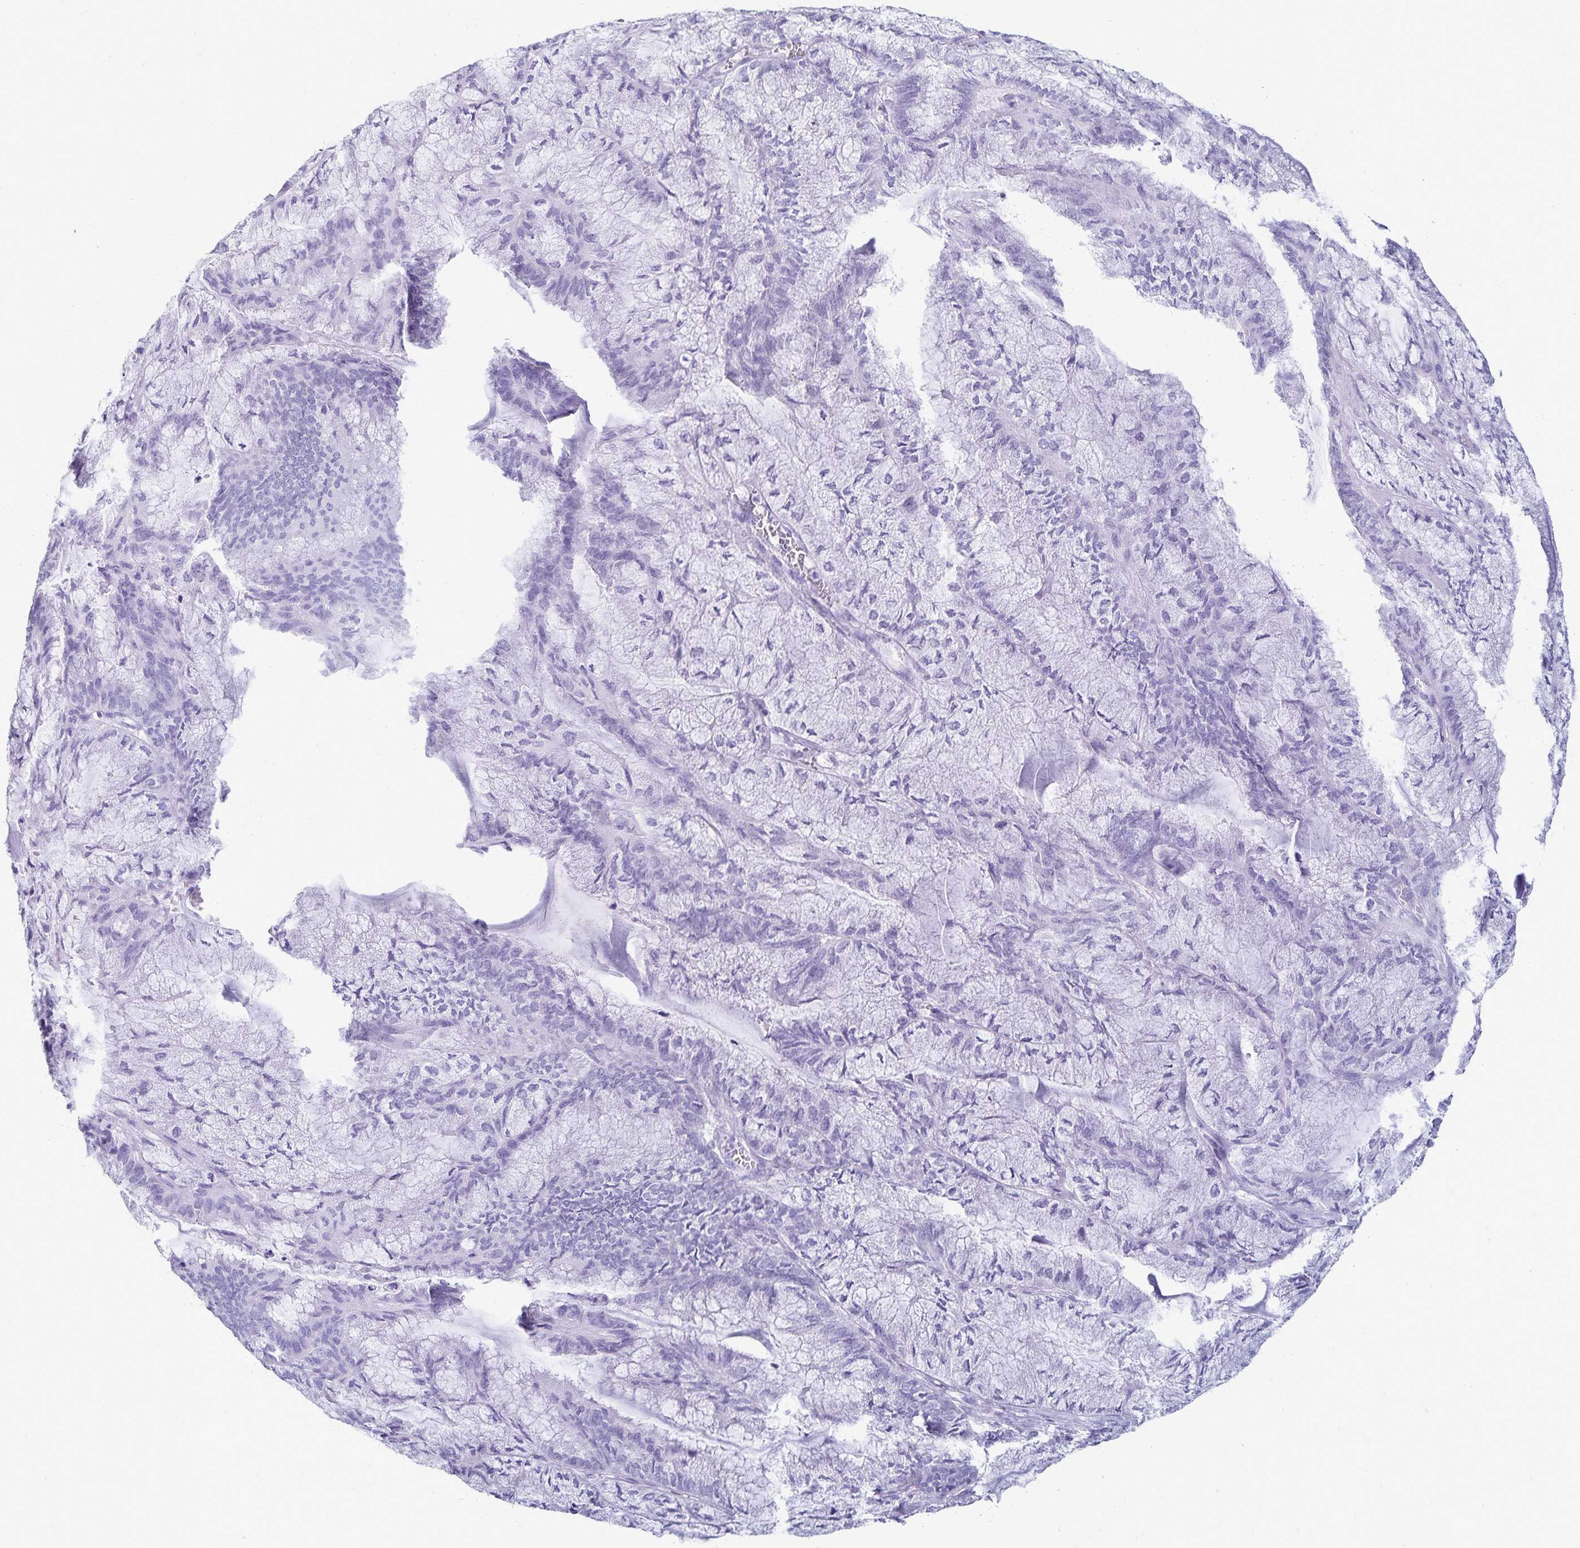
{"staining": {"intensity": "negative", "quantity": "none", "location": "none"}, "tissue": "endometrial cancer", "cell_type": "Tumor cells", "image_type": "cancer", "snomed": [{"axis": "morphology", "description": "Carcinoma, NOS"}, {"axis": "topography", "description": "Endometrium"}], "caption": "An immunohistochemistry (IHC) photomicrograph of endometrial carcinoma is shown. There is no staining in tumor cells of endometrial carcinoma.", "gene": "GIP", "patient": {"sex": "female", "age": 62}}